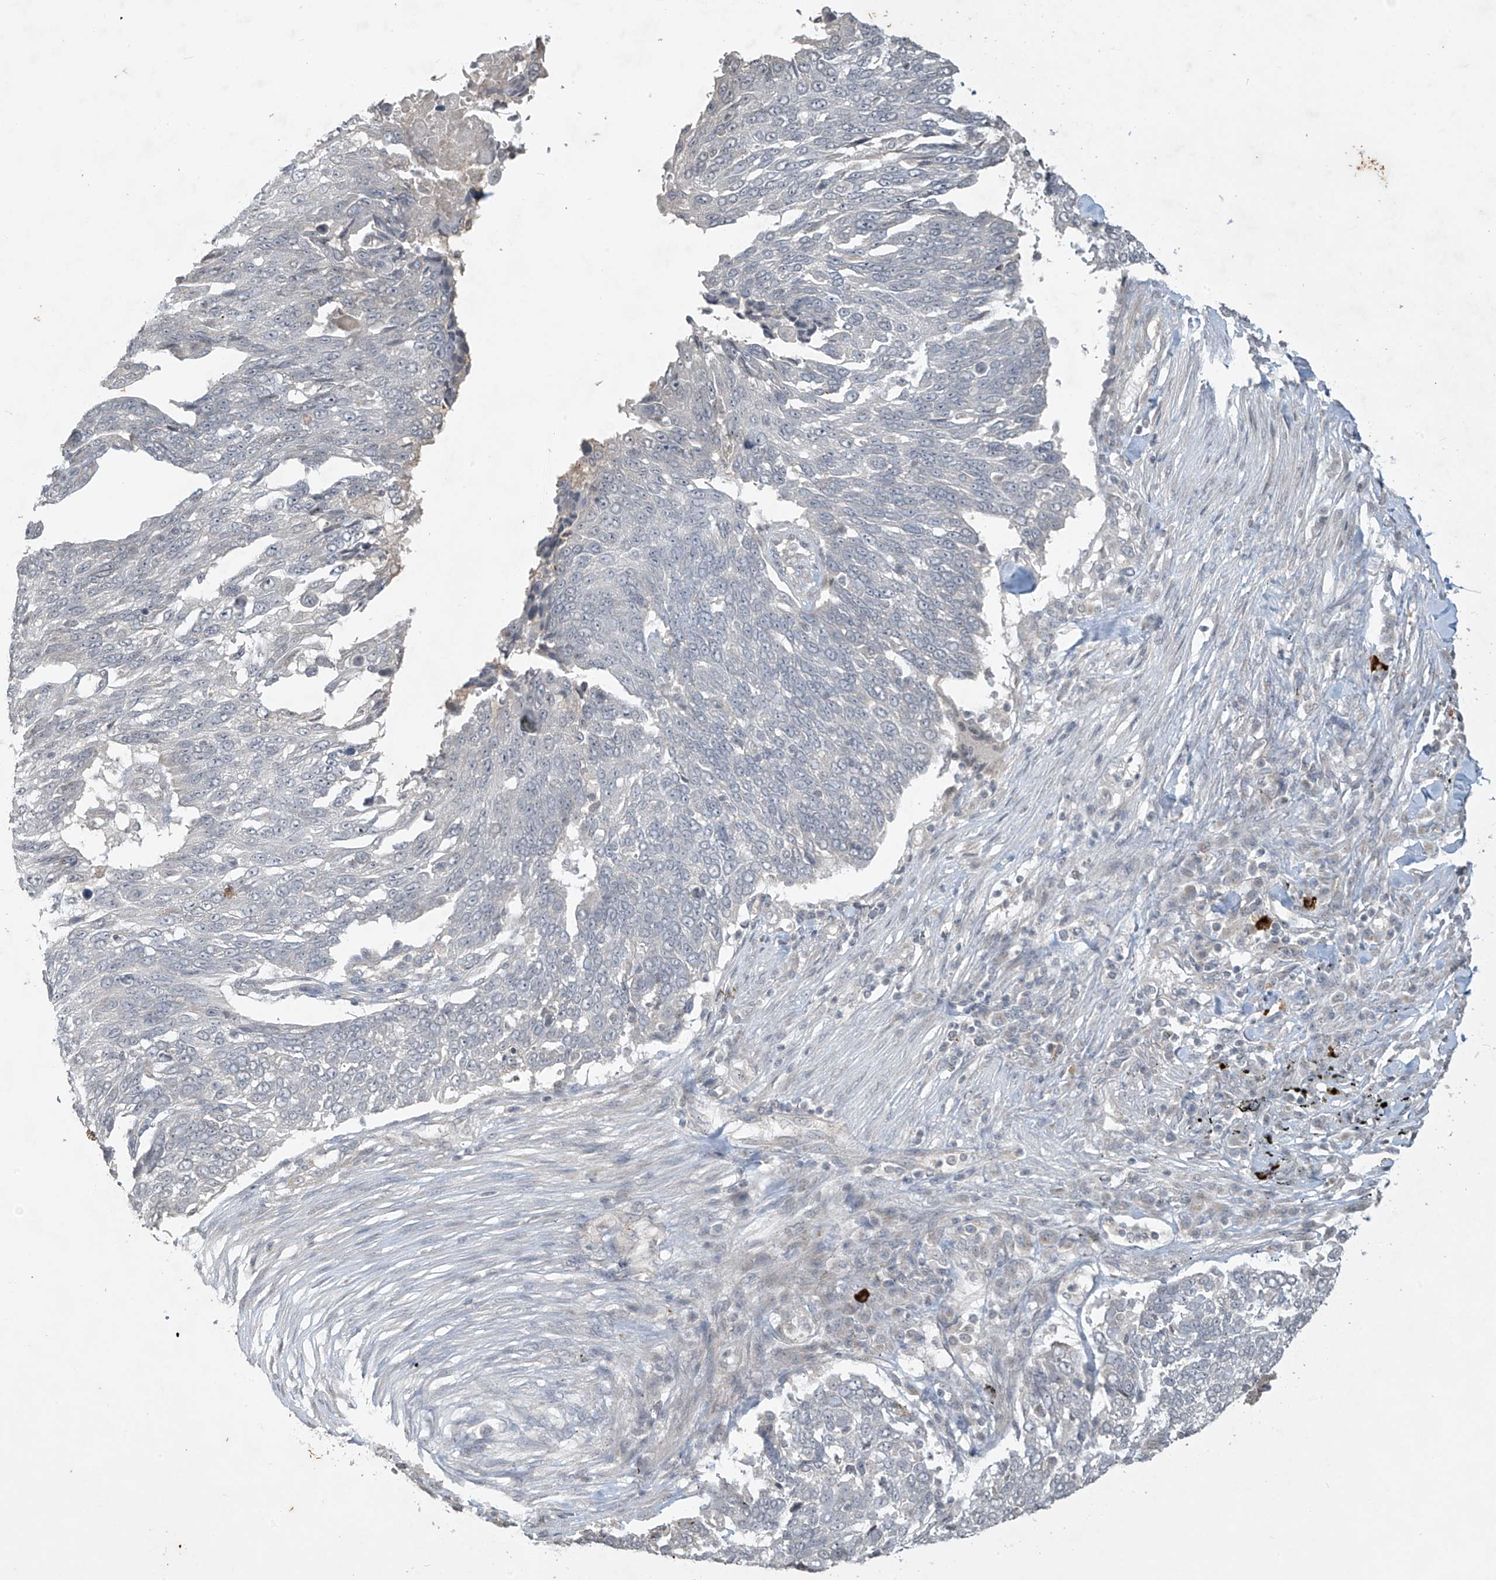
{"staining": {"intensity": "negative", "quantity": "none", "location": "none"}, "tissue": "lung cancer", "cell_type": "Tumor cells", "image_type": "cancer", "snomed": [{"axis": "morphology", "description": "Squamous cell carcinoma, NOS"}, {"axis": "topography", "description": "Lung"}], "caption": "The immunohistochemistry photomicrograph has no significant expression in tumor cells of lung cancer (squamous cell carcinoma) tissue. The staining is performed using DAB (3,3'-diaminobenzidine) brown chromogen with nuclei counter-stained in using hematoxylin.", "gene": "DGKQ", "patient": {"sex": "male", "age": 66}}